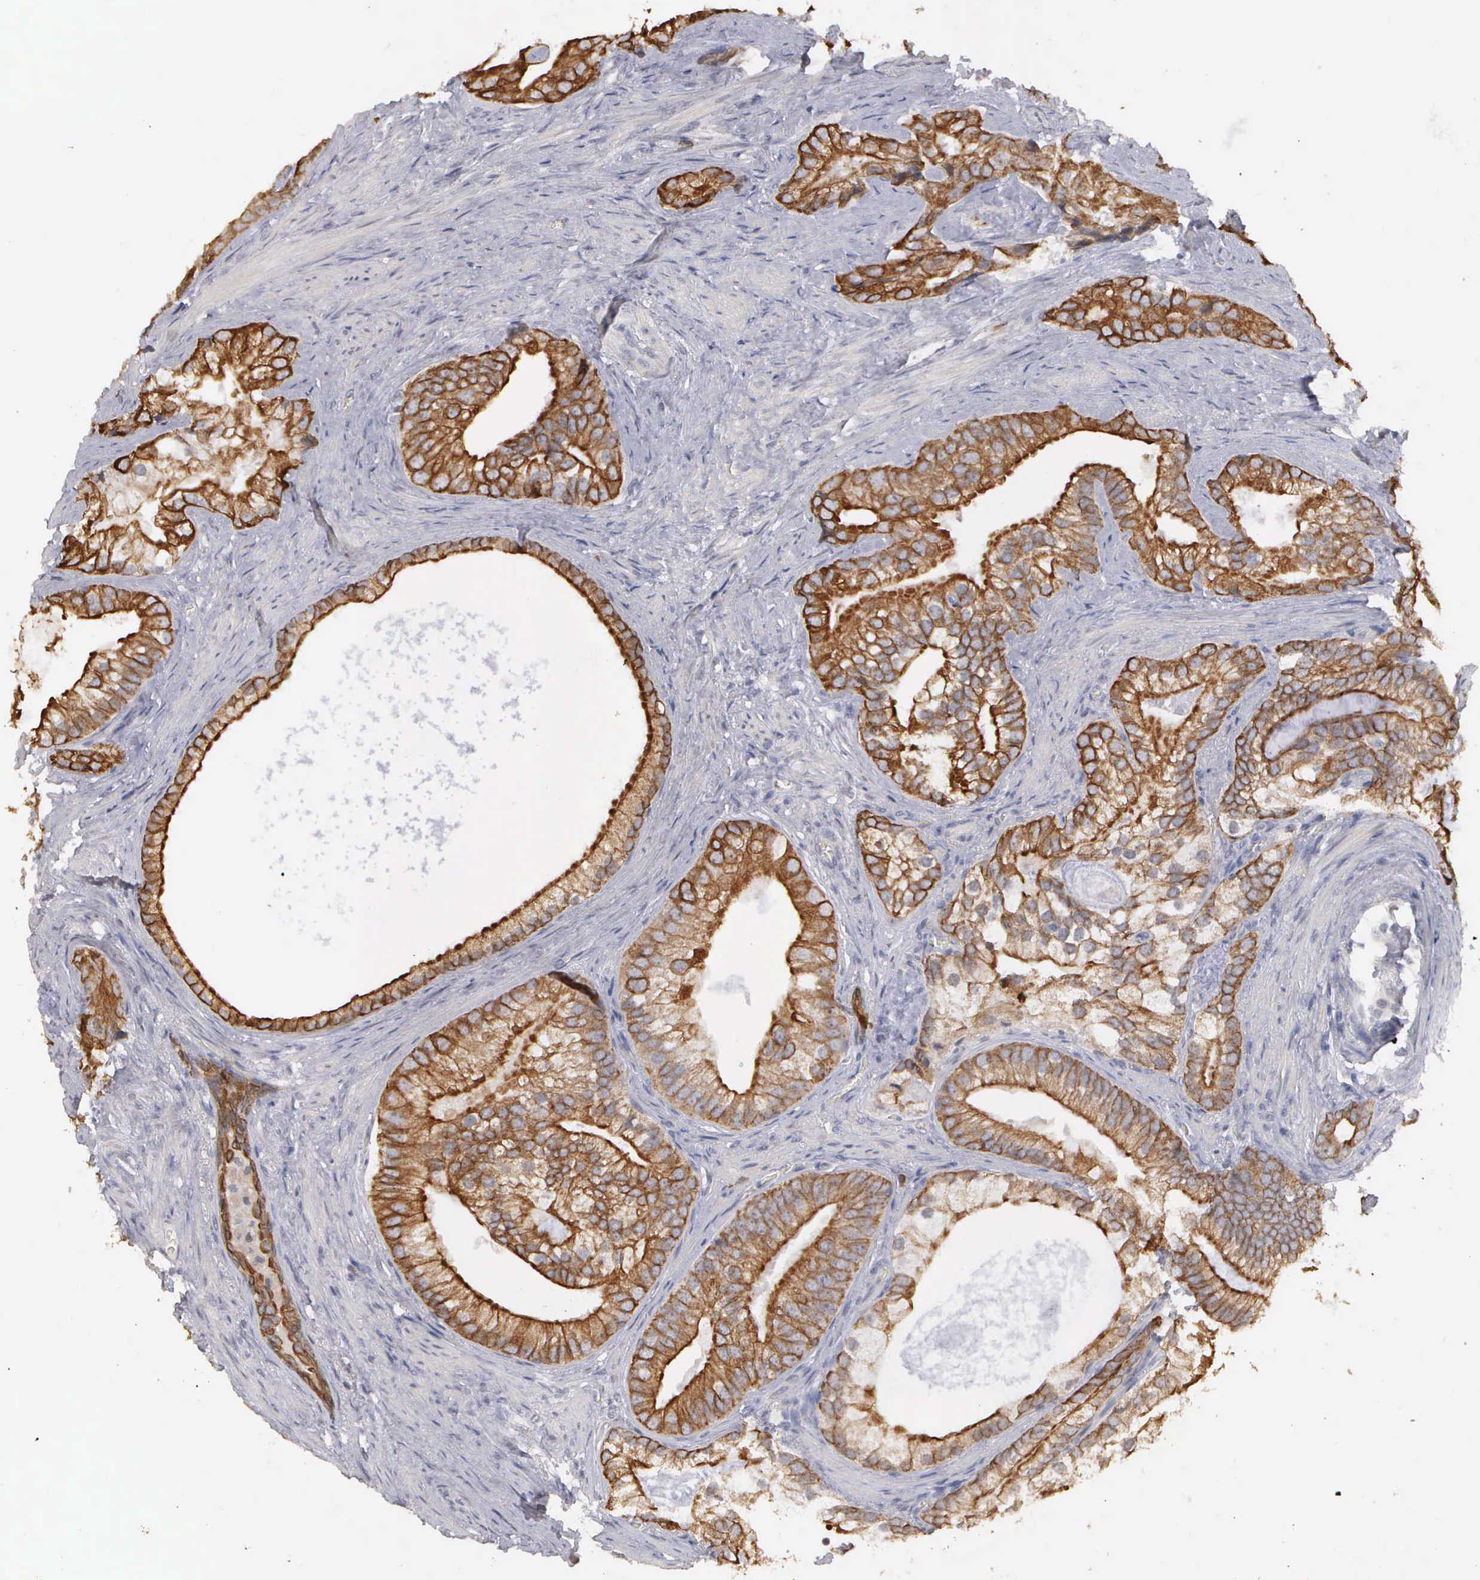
{"staining": {"intensity": "moderate", "quantity": "25%-75%", "location": "cytoplasmic/membranous"}, "tissue": "prostate cancer", "cell_type": "Tumor cells", "image_type": "cancer", "snomed": [{"axis": "morphology", "description": "Adenocarcinoma, Low grade"}, {"axis": "topography", "description": "Prostate"}], "caption": "Protein analysis of prostate cancer (low-grade adenocarcinoma) tissue exhibits moderate cytoplasmic/membranous staining in approximately 25%-75% of tumor cells.", "gene": "WDR89", "patient": {"sex": "male", "age": 71}}